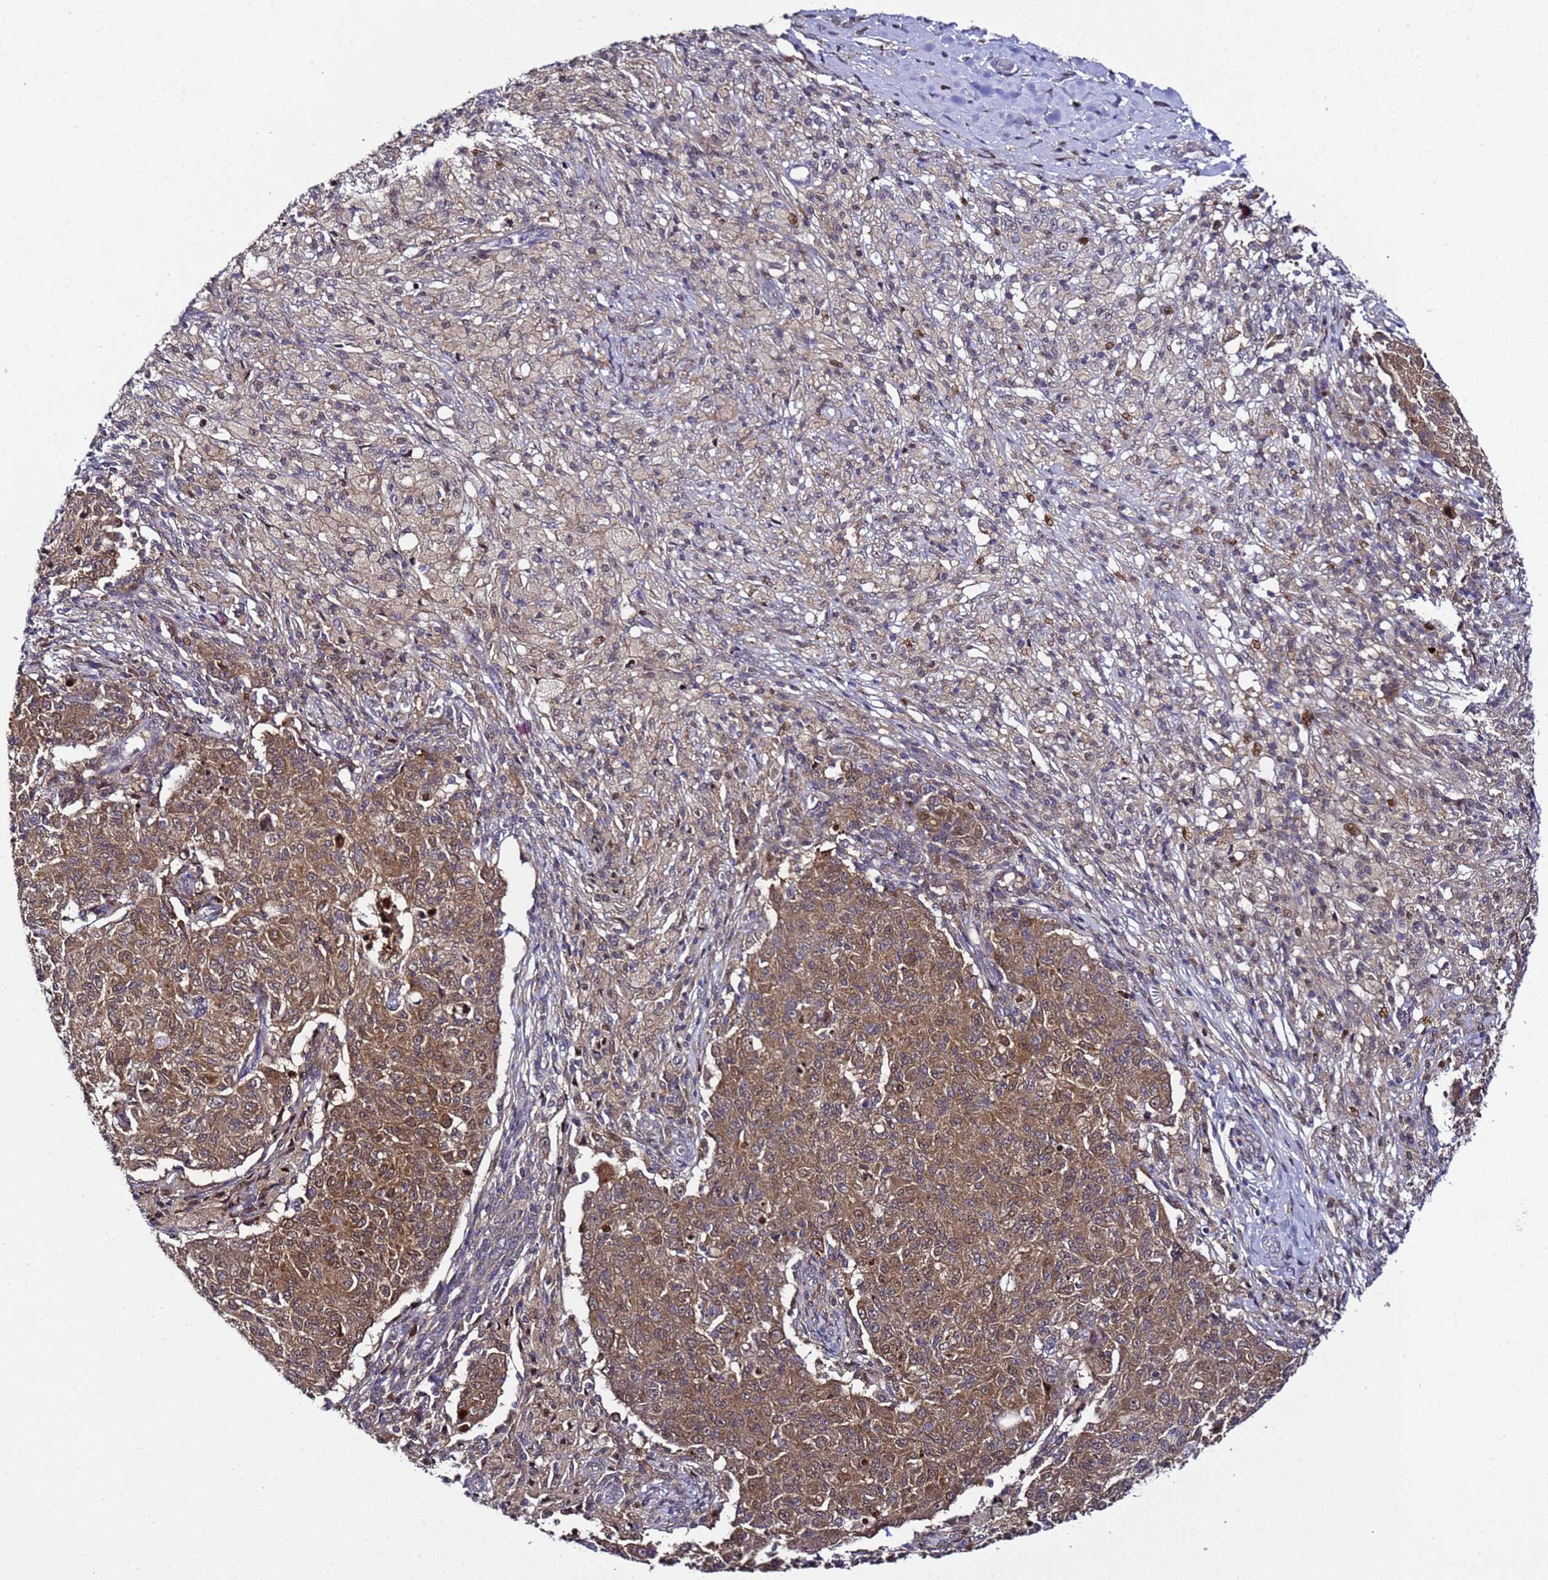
{"staining": {"intensity": "moderate", "quantity": ">75%", "location": "cytoplasmic/membranous"}, "tissue": "ovarian cancer", "cell_type": "Tumor cells", "image_type": "cancer", "snomed": [{"axis": "morphology", "description": "Carcinoma, endometroid"}, {"axis": "topography", "description": "Ovary"}], "caption": "The micrograph displays staining of endometroid carcinoma (ovarian), revealing moderate cytoplasmic/membranous protein staining (brown color) within tumor cells. The protein is shown in brown color, while the nuclei are stained blue.", "gene": "ALG3", "patient": {"sex": "female", "age": 42}}